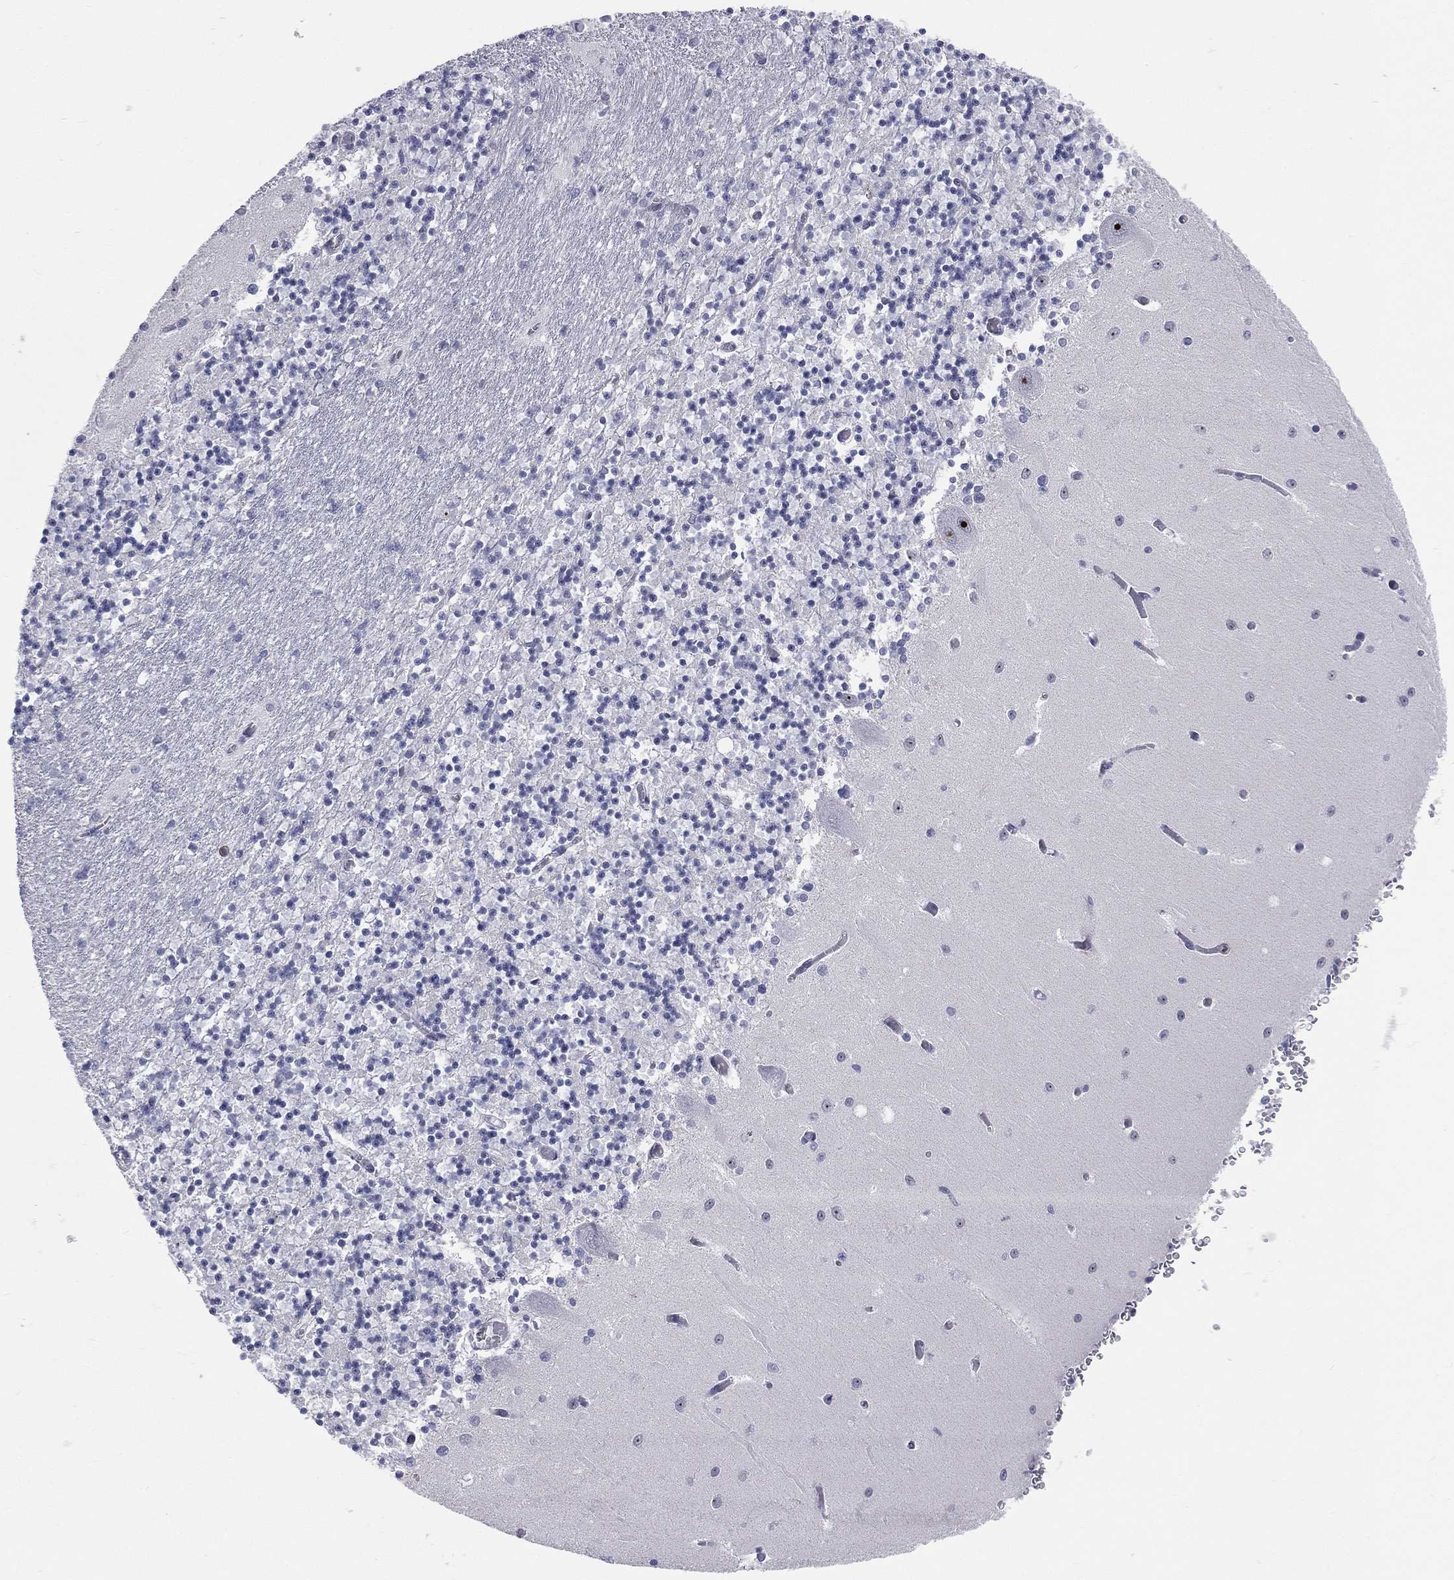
{"staining": {"intensity": "negative", "quantity": "none", "location": "none"}, "tissue": "cerebellum", "cell_type": "Cells in granular layer", "image_type": "normal", "snomed": [{"axis": "morphology", "description": "Normal tissue, NOS"}, {"axis": "topography", "description": "Cerebellum"}], "caption": "Image shows no protein expression in cells in granular layer of normal cerebellum.", "gene": "CD22", "patient": {"sex": "female", "age": 64}}